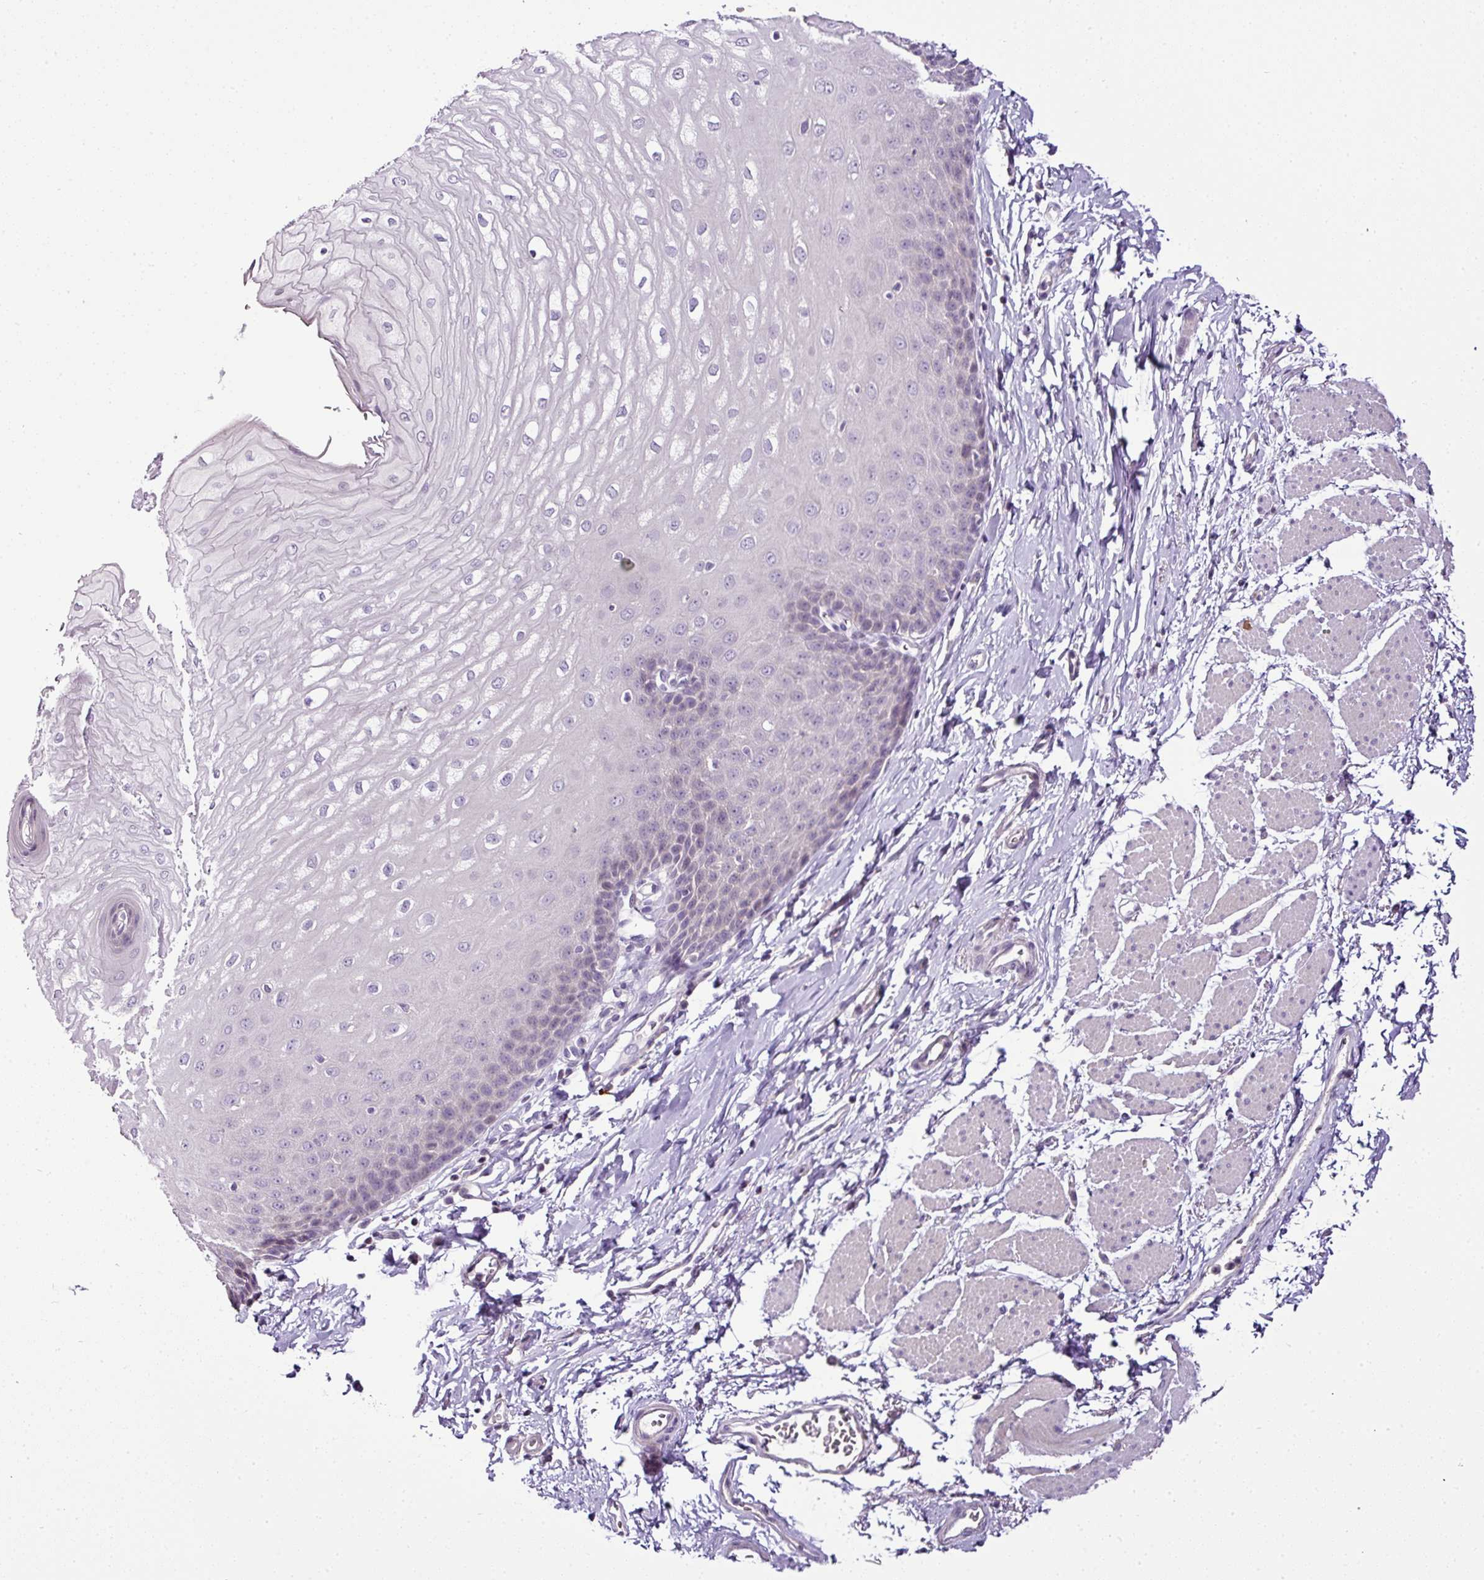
{"staining": {"intensity": "weak", "quantity": "<25%", "location": "nuclear"}, "tissue": "esophagus", "cell_type": "Squamous epithelial cells", "image_type": "normal", "snomed": [{"axis": "morphology", "description": "Normal tissue, NOS"}, {"axis": "topography", "description": "Esophagus"}], "caption": "Squamous epithelial cells show no significant protein expression in unremarkable esophagus. (Brightfield microscopy of DAB immunohistochemistry (IHC) at high magnification).", "gene": "TEX30", "patient": {"sex": "male", "age": 70}}